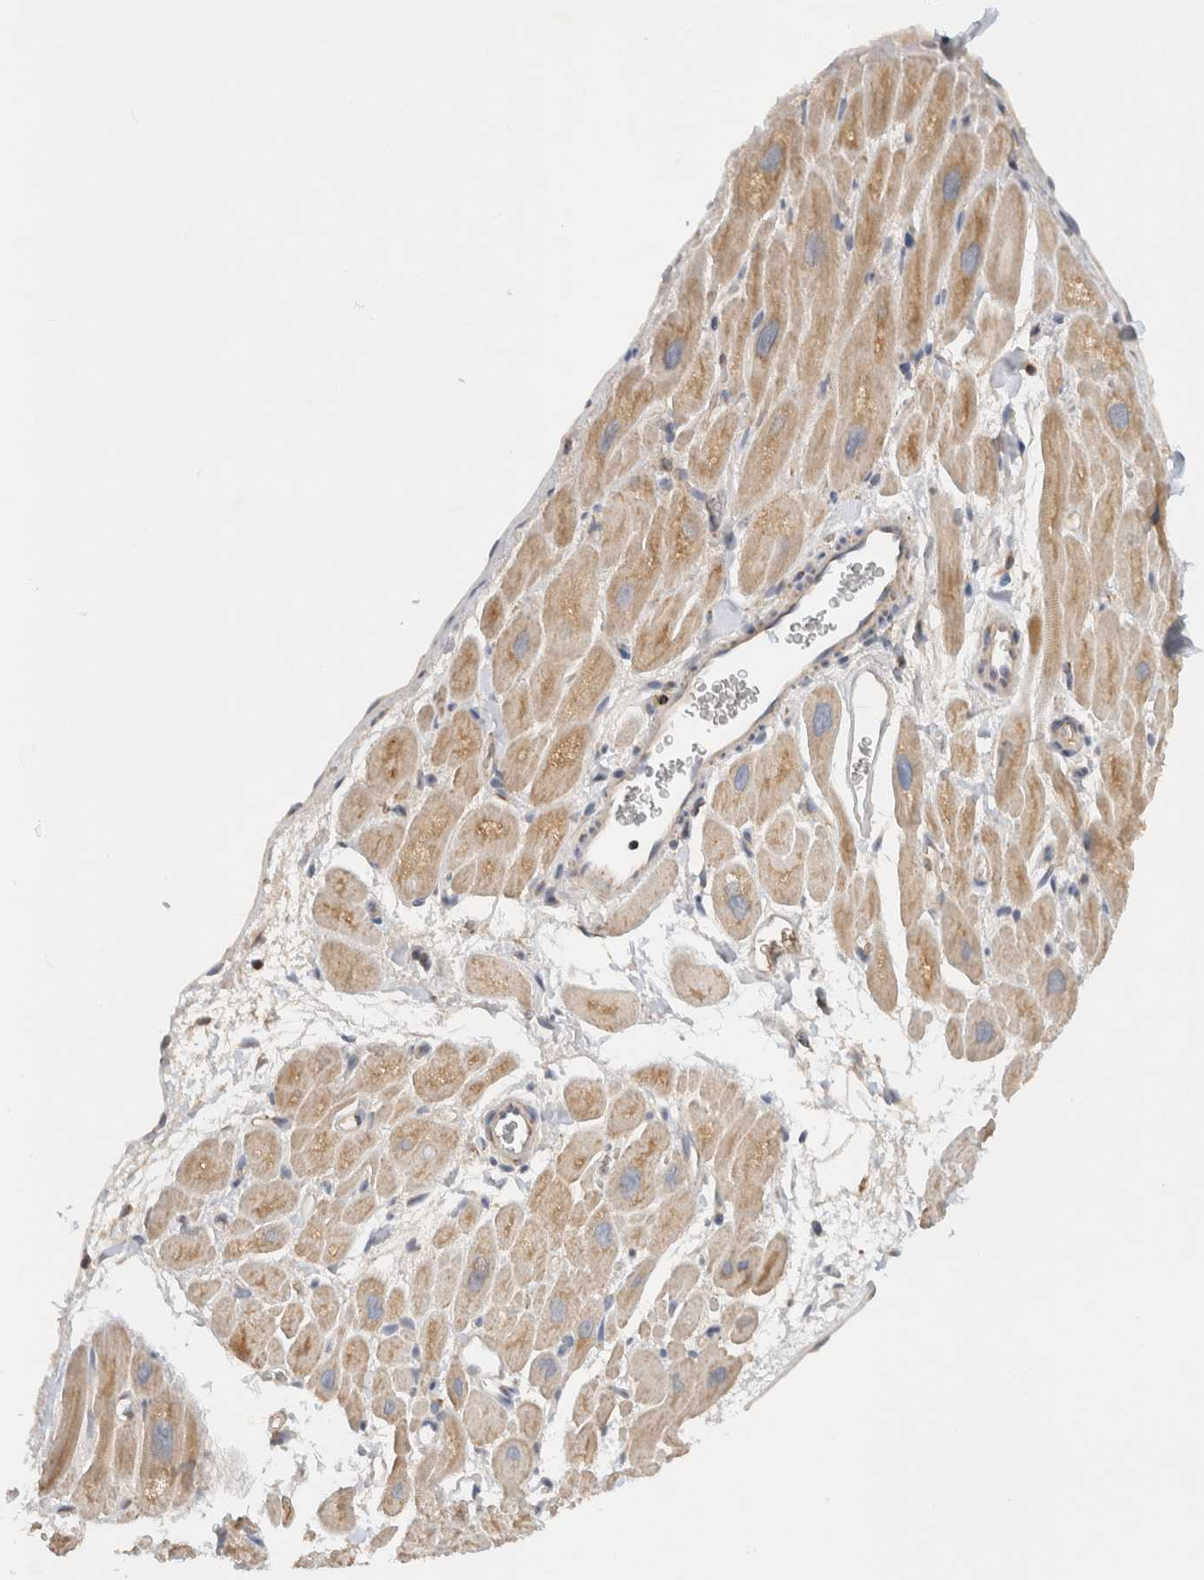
{"staining": {"intensity": "weak", "quantity": "25%-75%", "location": "cytoplasmic/membranous"}, "tissue": "heart muscle", "cell_type": "Cardiomyocytes", "image_type": "normal", "snomed": [{"axis": "morphology", "description": "Normal tissue, NOS"}, {"axis": "topography", "description": "Heart"}], "caption": "A brown stain labels weak cytoplasmic/membranous staining of a protein in cardiomyocytes of unremarkable heart muscle. Nuclei are stained in blue.", "gene": "AMPD1", "patient": {"sex": "male", "age": 49}}